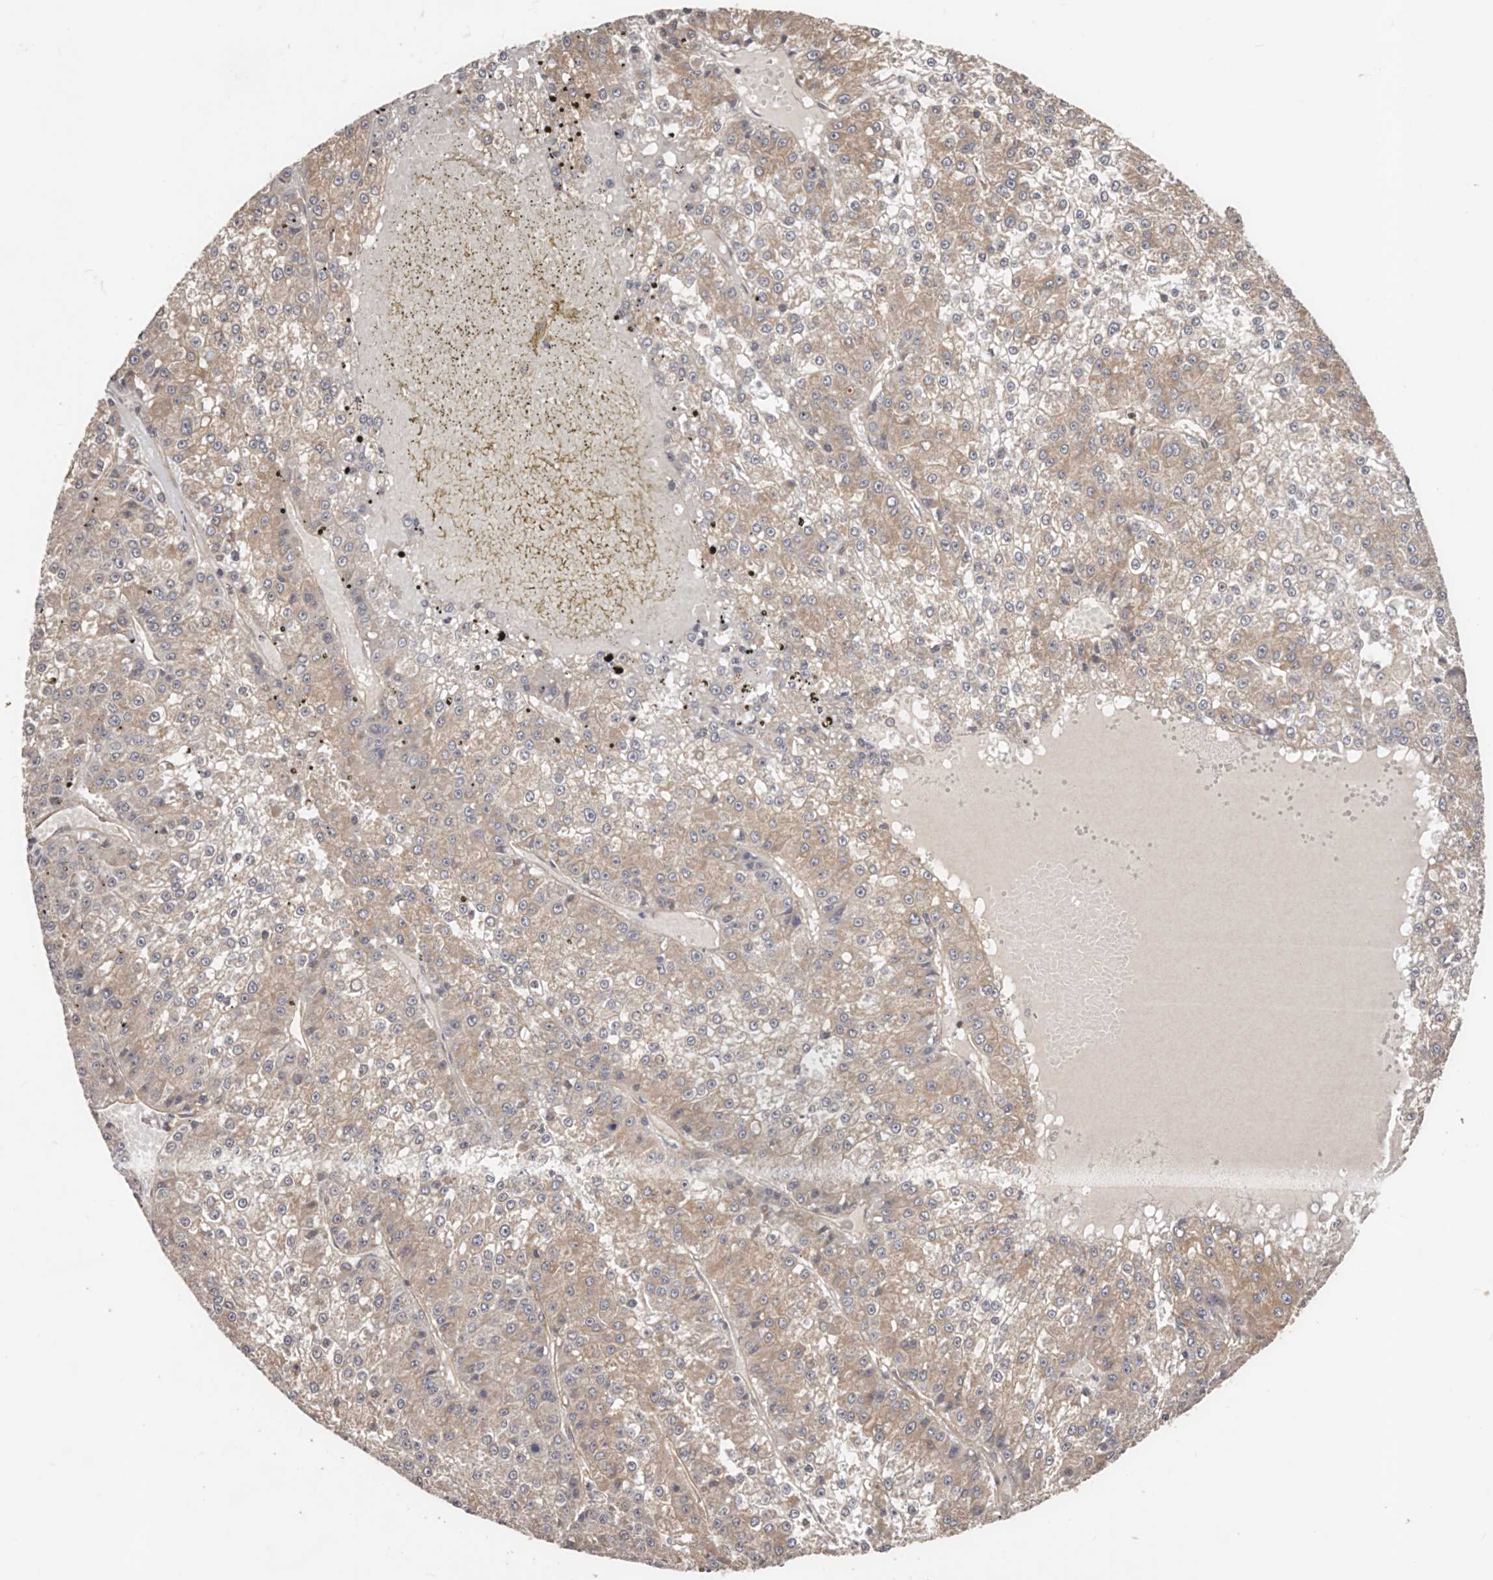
{"staining": {"intensity": "negative", "quantity": "none", "location": "none"}, "tissue": "liver cancer", "cell_type": "Tumor cells", "image_type": "cancer", "snomed": [{"axis": "morphology", "description": "Carcinoma, Hepatocellular, NOS"}, {"axis": "topography", "description": "Liver"}], "caption": "A histopathology image of hepatocellular carcinoma (liver) stained for a protein demonstrates no brown staining in tumor cells.", "gene": "DMRT2", "patient": {"sex": "female", "age": 73}}